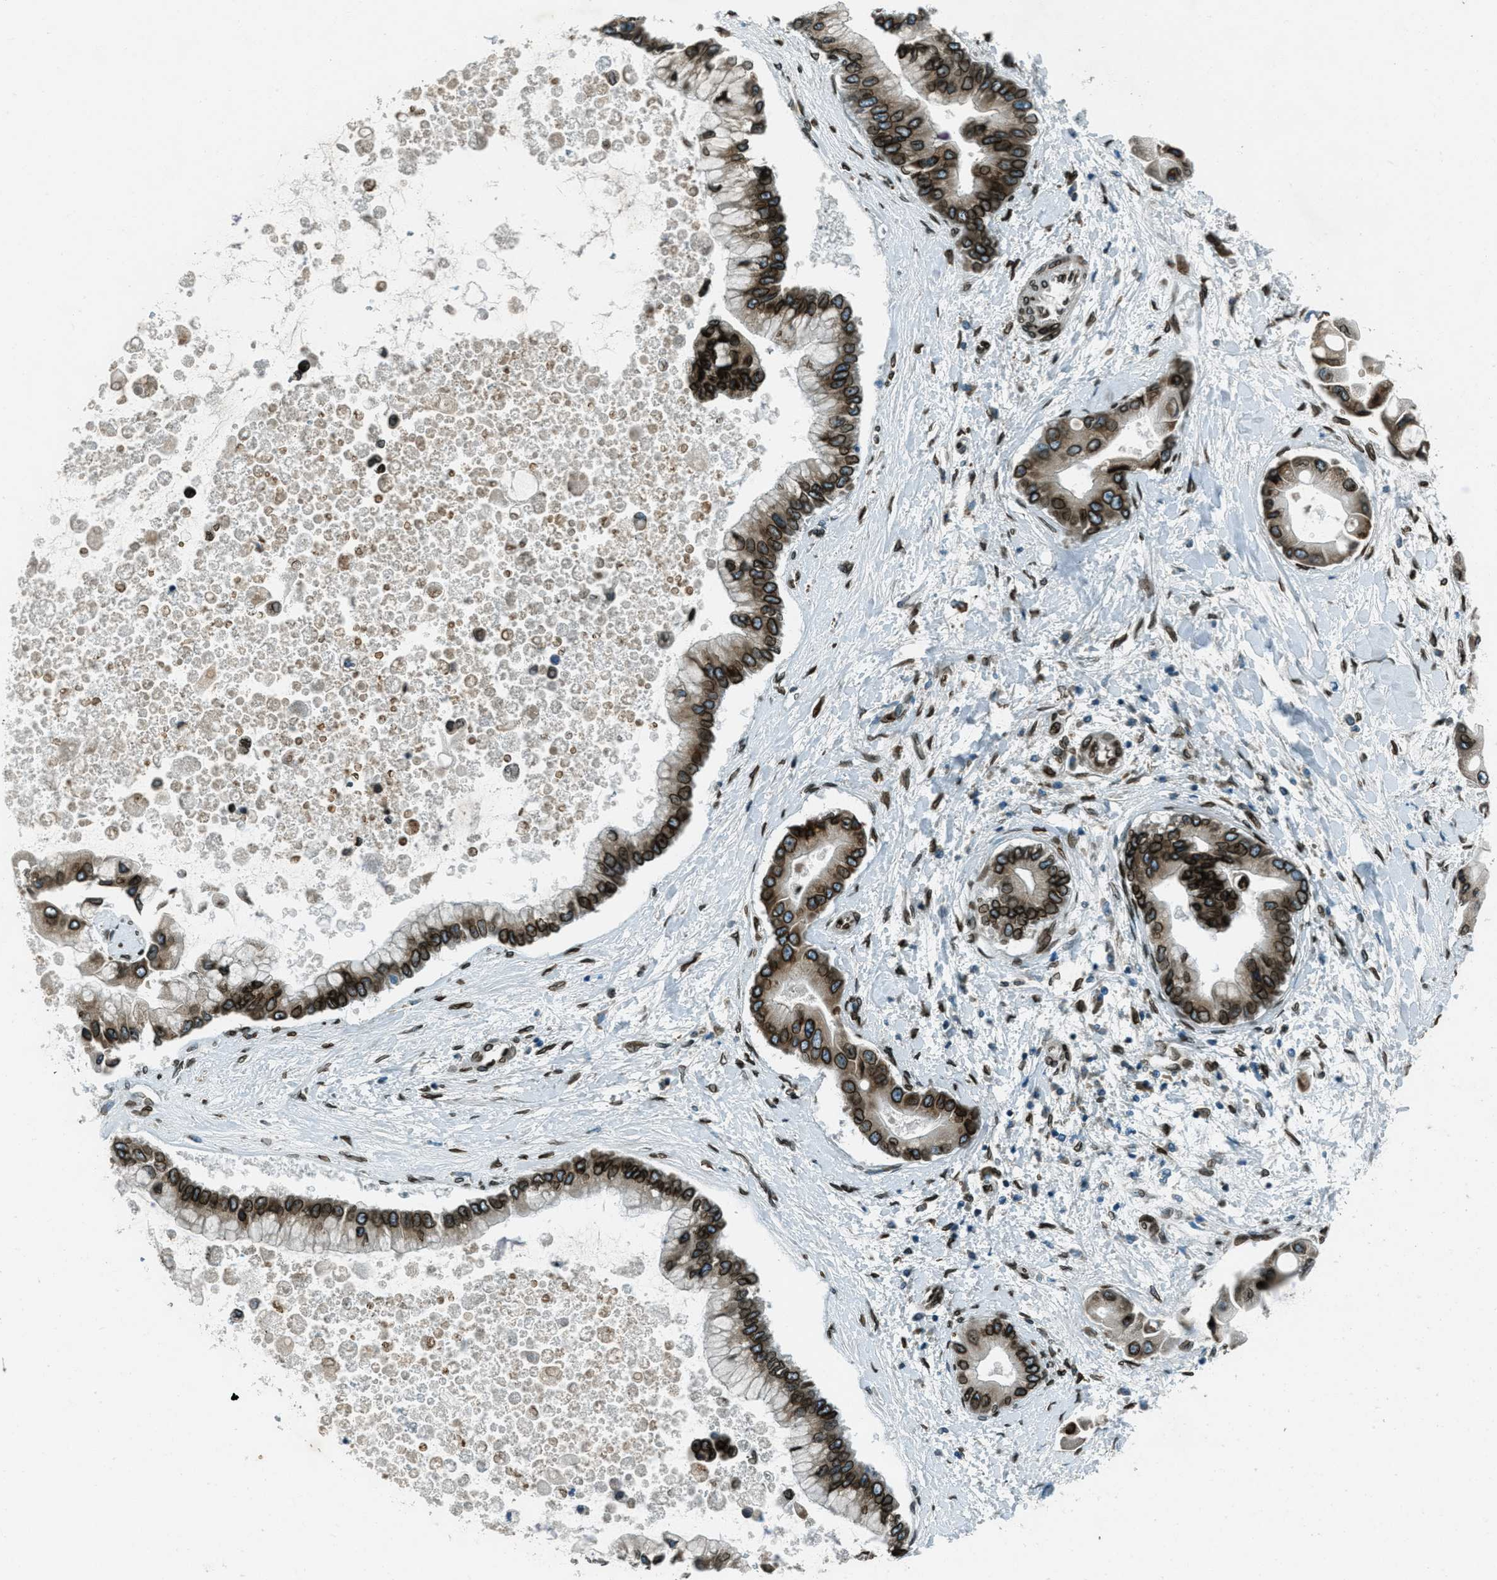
{"staining": {"intensity": "strong", "quantity": ">75%", "location": "cytoplasmic/membranous,nuclear"}, "tissue": "liver cancer", "cell_type": "Tumor cells", "image_type": "cancer", "snomed": [{"axis": "morphology", "description": "Cholangiocarcinoma"}, {"axis": "topography", "description": "Liver"}], "caption": "Immunohistochemical staining of human liver cancer (cholangiocarcinoma) shows high levels of strong cytoplasmic/membranous and nuclear positivity in about >75% of tumor cells.", "gene": "LEMD2", "patient": {"sex": "male", "age": 50}}